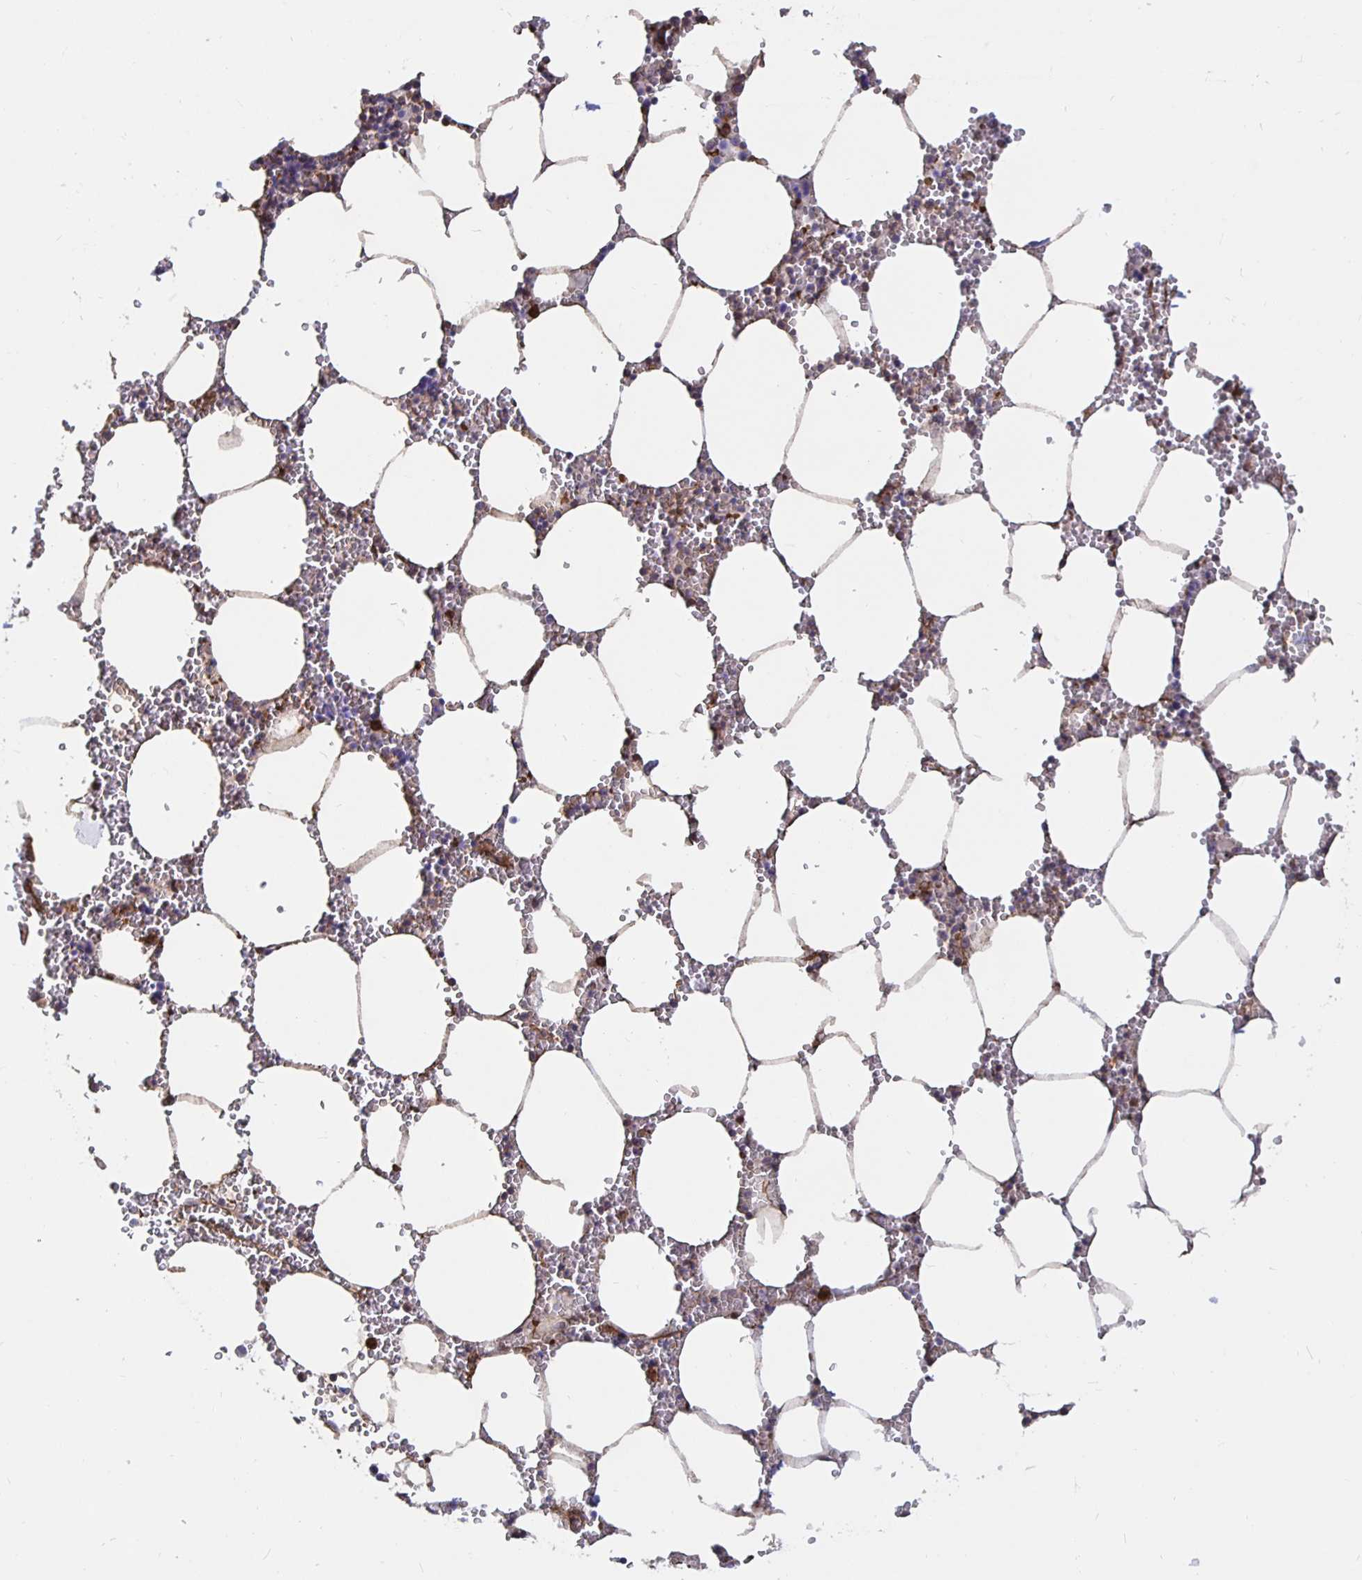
{"staining": {"intensity": "weak", "quantity": "<25%", "location": "cytoplasmic/membranous"}, "tissue": "bone marrow", "cell_type": "Hematopoietic cells", "image_type": "normal", "snomed": [{"axis": "morphology", "description": "Normal tissue, NOS"}, {"axis": "topography", "description": "Bone marrow"}], "caption": "An image of bone marrow stained for a protein demonstrates no brown staining in hematopoietic cells. (DAB immunohistochemistry (IHC), high magnification).", "gene": "ARHGEF39", "patient": {"sex": "male", "age": 54}}